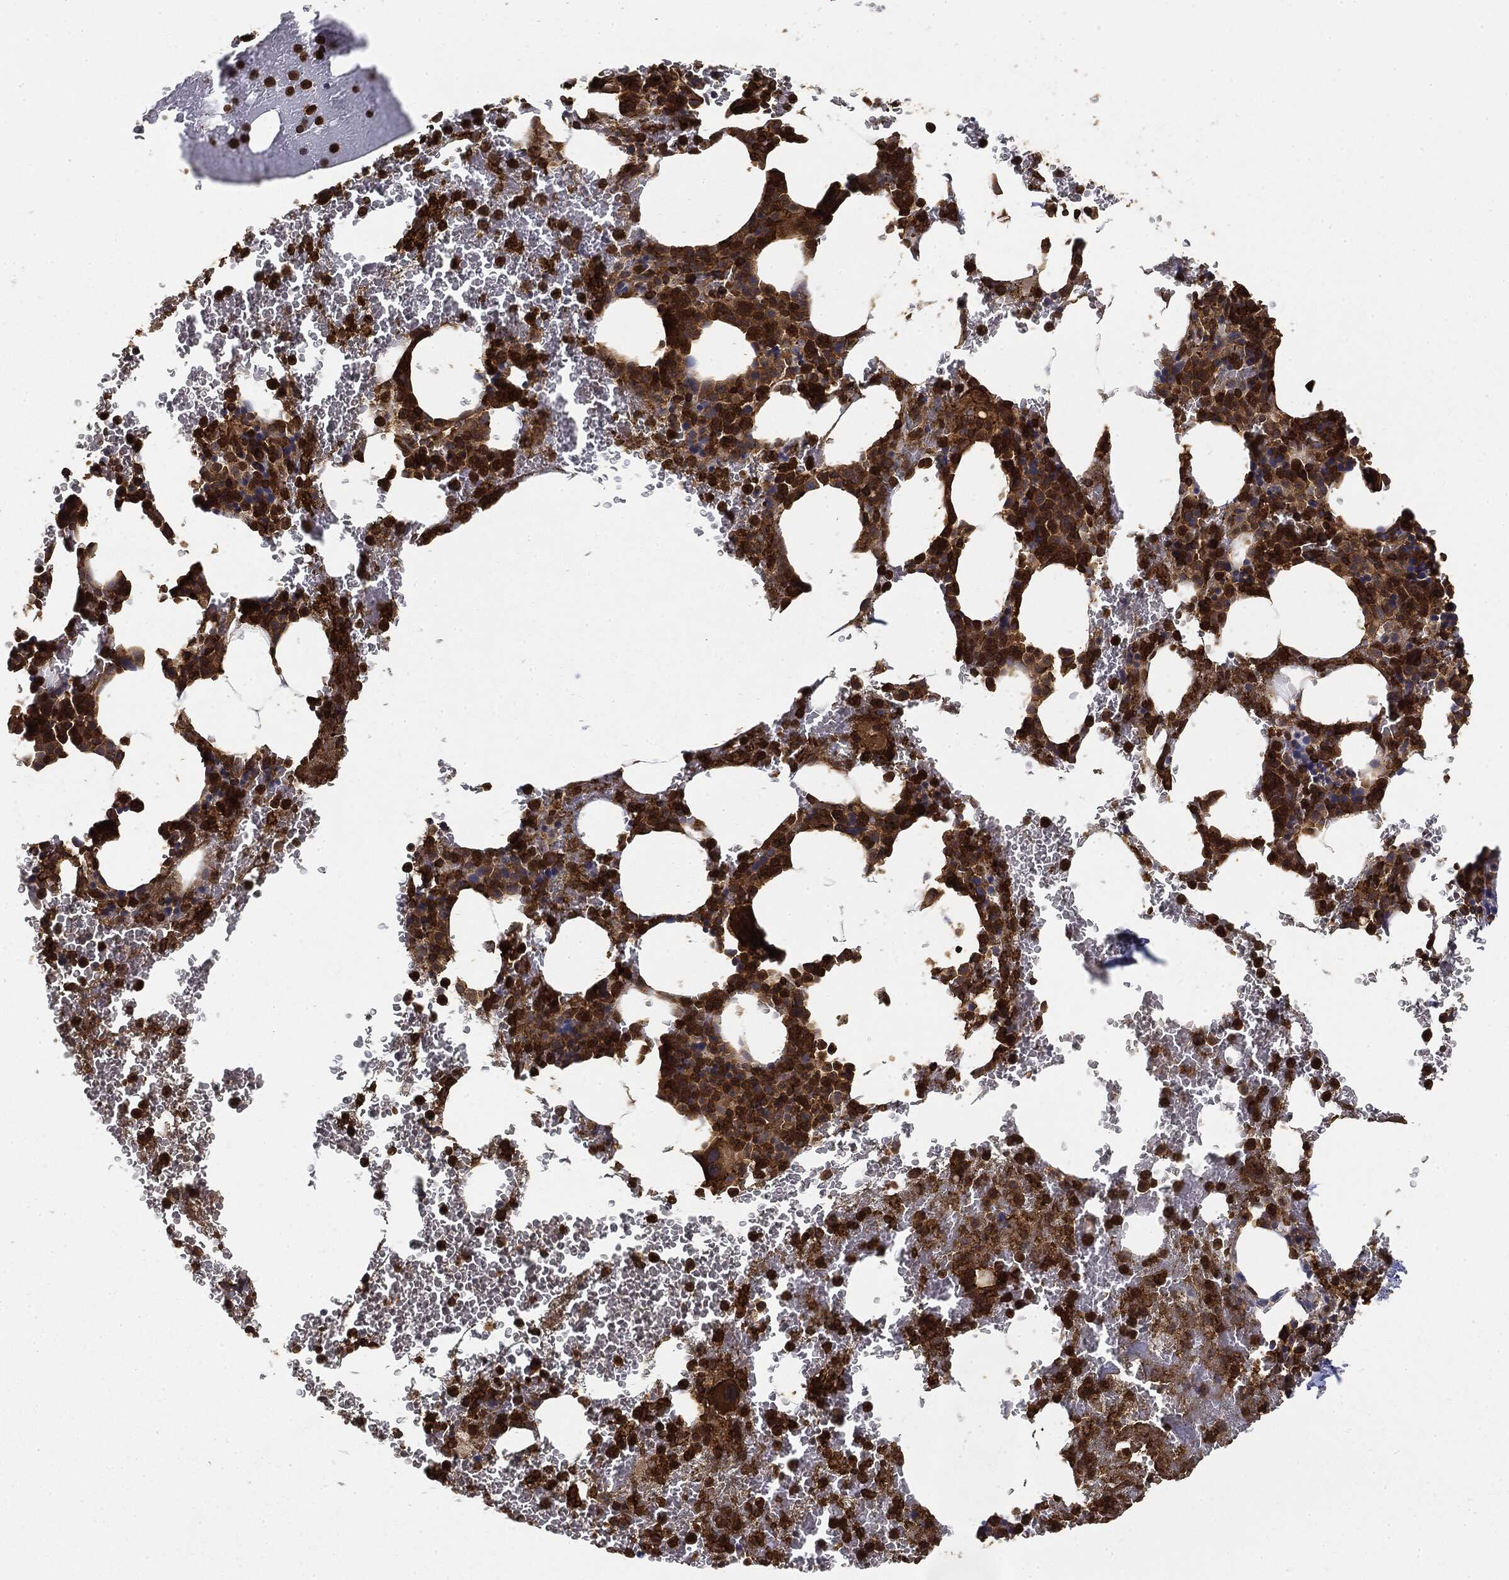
{"staining": {"intensity": "strong", "quantity": "25%-75%", "location": "cytoplasmic/membranous,nuclear"}, "tissue": "bone marrow", "cell_type": "Hematopoietic cells", "image_type": "normal", "snomed": [{"axis": "morphology", "description": "Normal tissue, NOS"}, {"axis": "topography", "description": "Bone marrow"}], "caption": "Immunohistochemical staining of benign human bone marrow demonstrates high levels of strong cytoplasmic/membranous,nuclear positivity in about 25%-75% of hematopoietic cells.", "gene": "WDR1", "patient": {"sex": "male", "age": 91}}